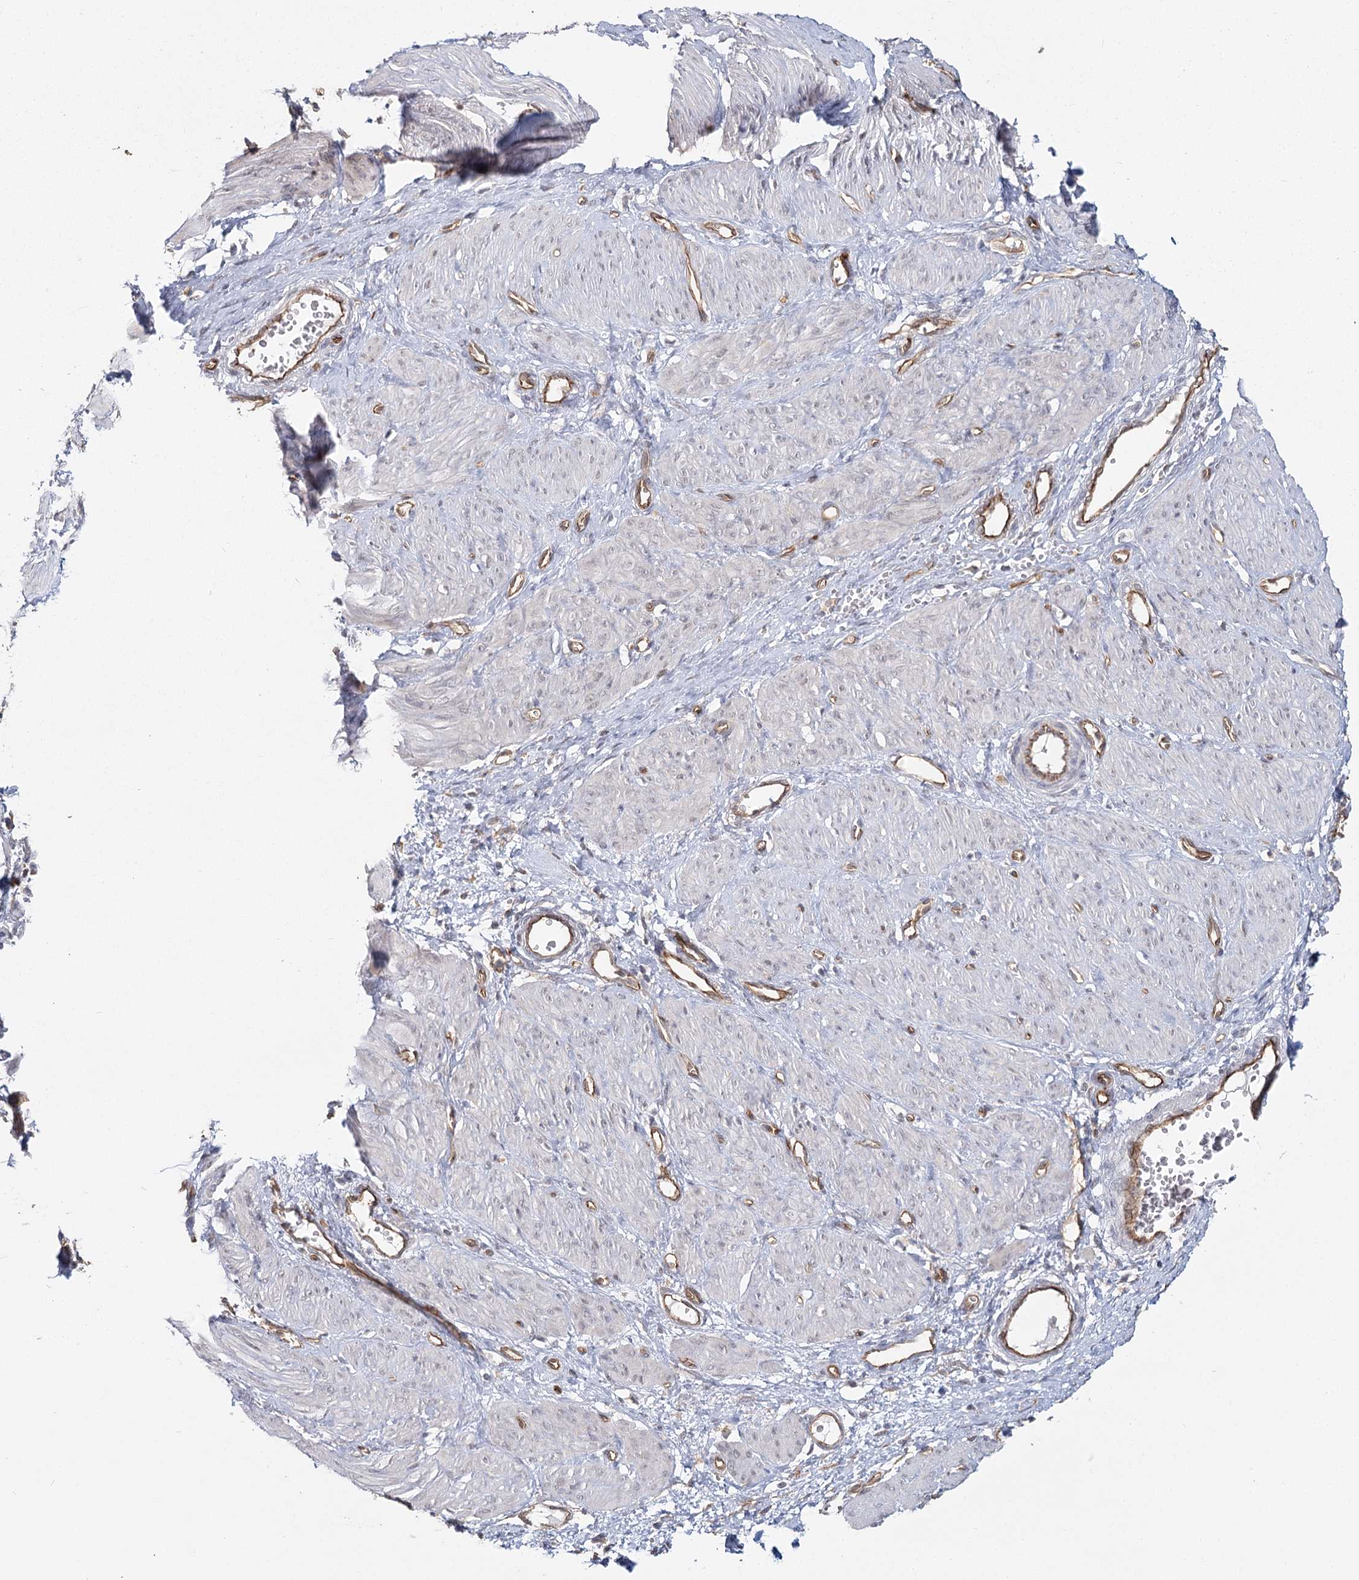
{"staining": {"intensity": "negative", "quantity": "none", "location": "none"}, "tissue": "smooth muscle", "cell_type": "Smooth muscle cells", "image_type": "normal", "snomed": [{"axis": "morphology", "description": "Normal tissue, NOS"}, {"axis": "topography", "description": "Endometrium"}], "caption": "Smooth muscle cells show no significant expression in unremarkable smooth muscle. (DAB immunohistochemistry (IHC), high magnification).", "gene": "RPP14", "patient": {"sex": "female", "age": 33}}